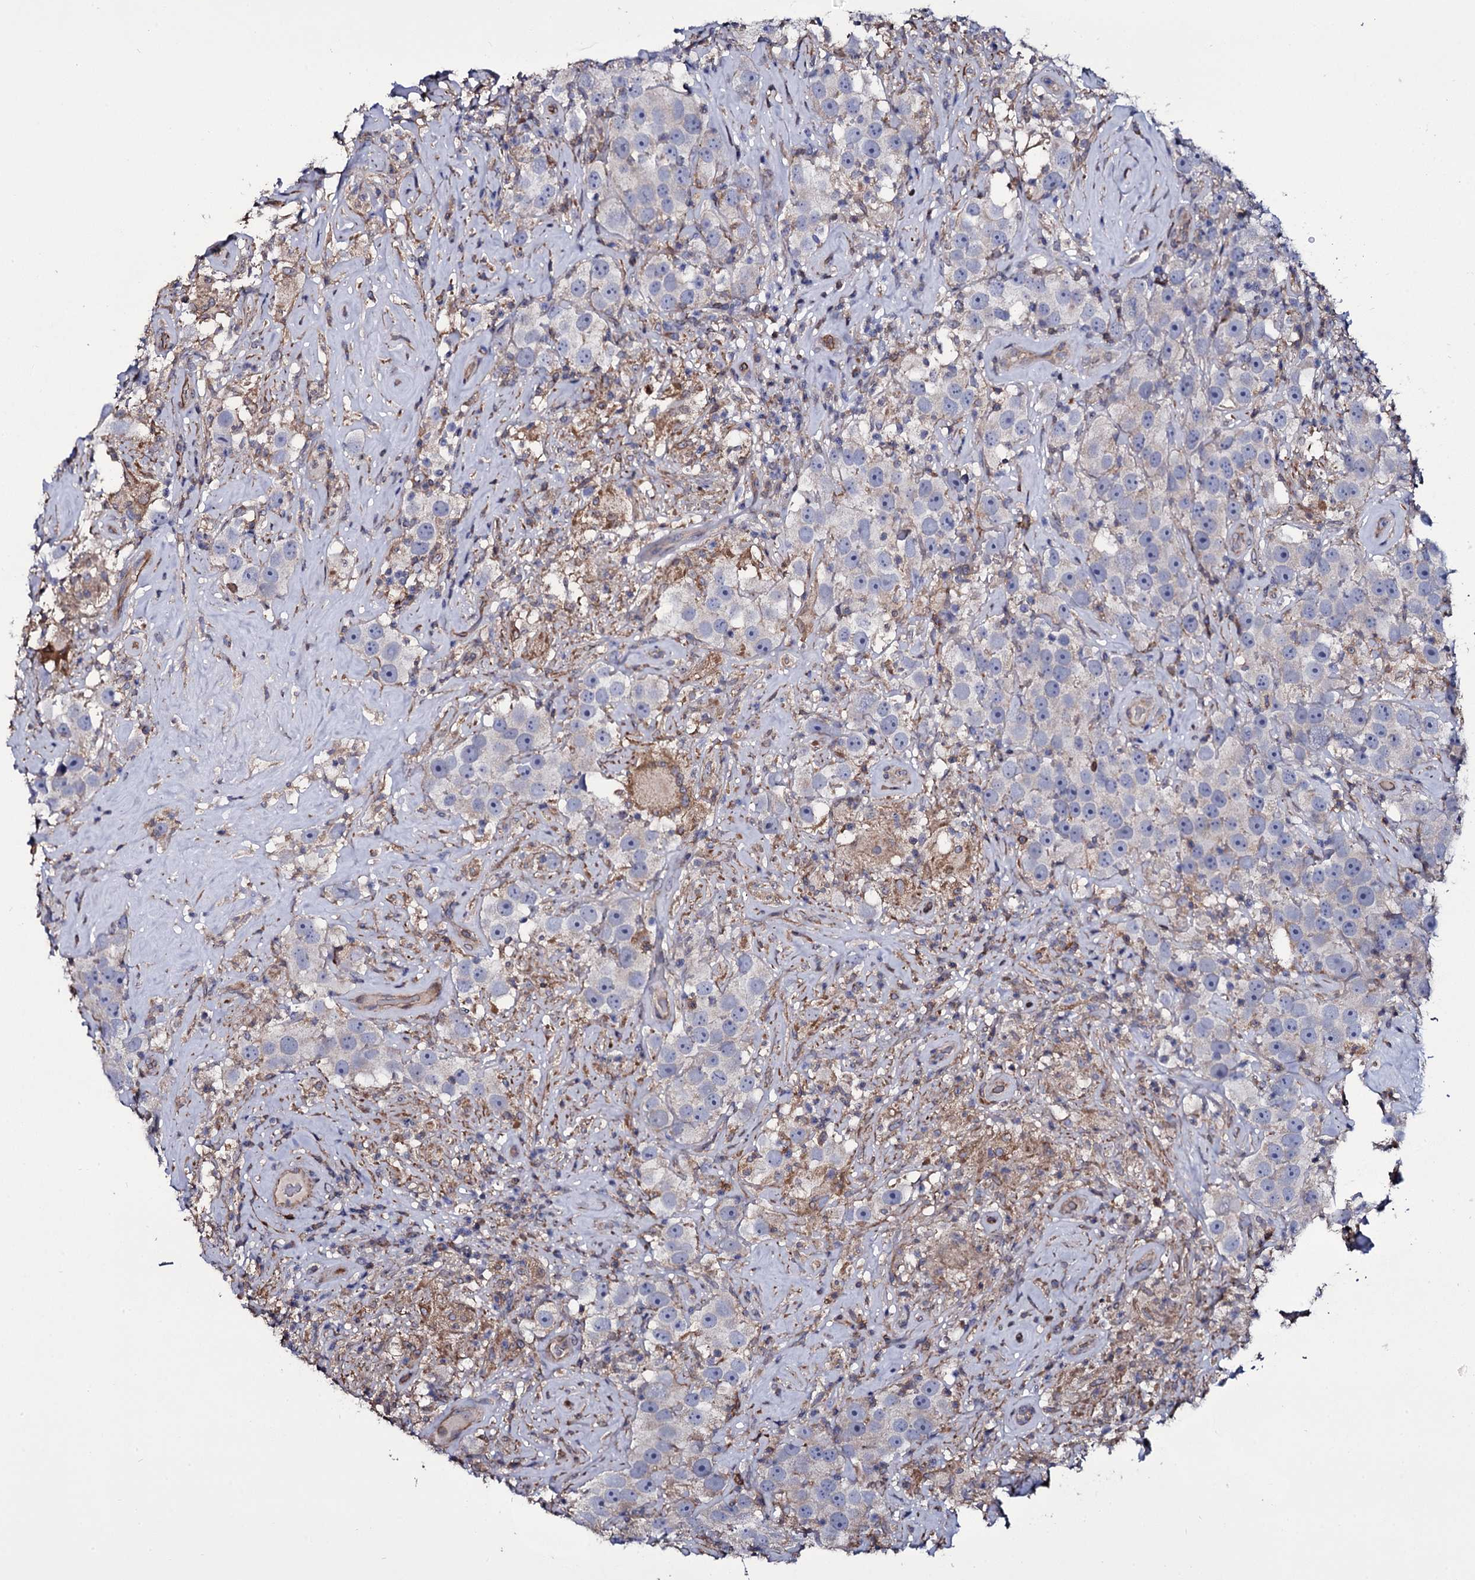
{"staining": {"intensity": "negative", "quantity": "none", "location": "none"}, "tissue": "testis cancer", "cell_type": "Tumor cells", "image_type": "cancer", "snomed": [{"axis": "morphology", "description": "Seminoma, NOS"}, {"axis": "topography", "description": "Testis"}], "caption": "Protein analysis of testis cancer shows no significant staining in tumor cells. (DAB IHC with hematoxylin counter stain).", "gene": "TTC23", "patient": {"sex": "male", "age": 49}}